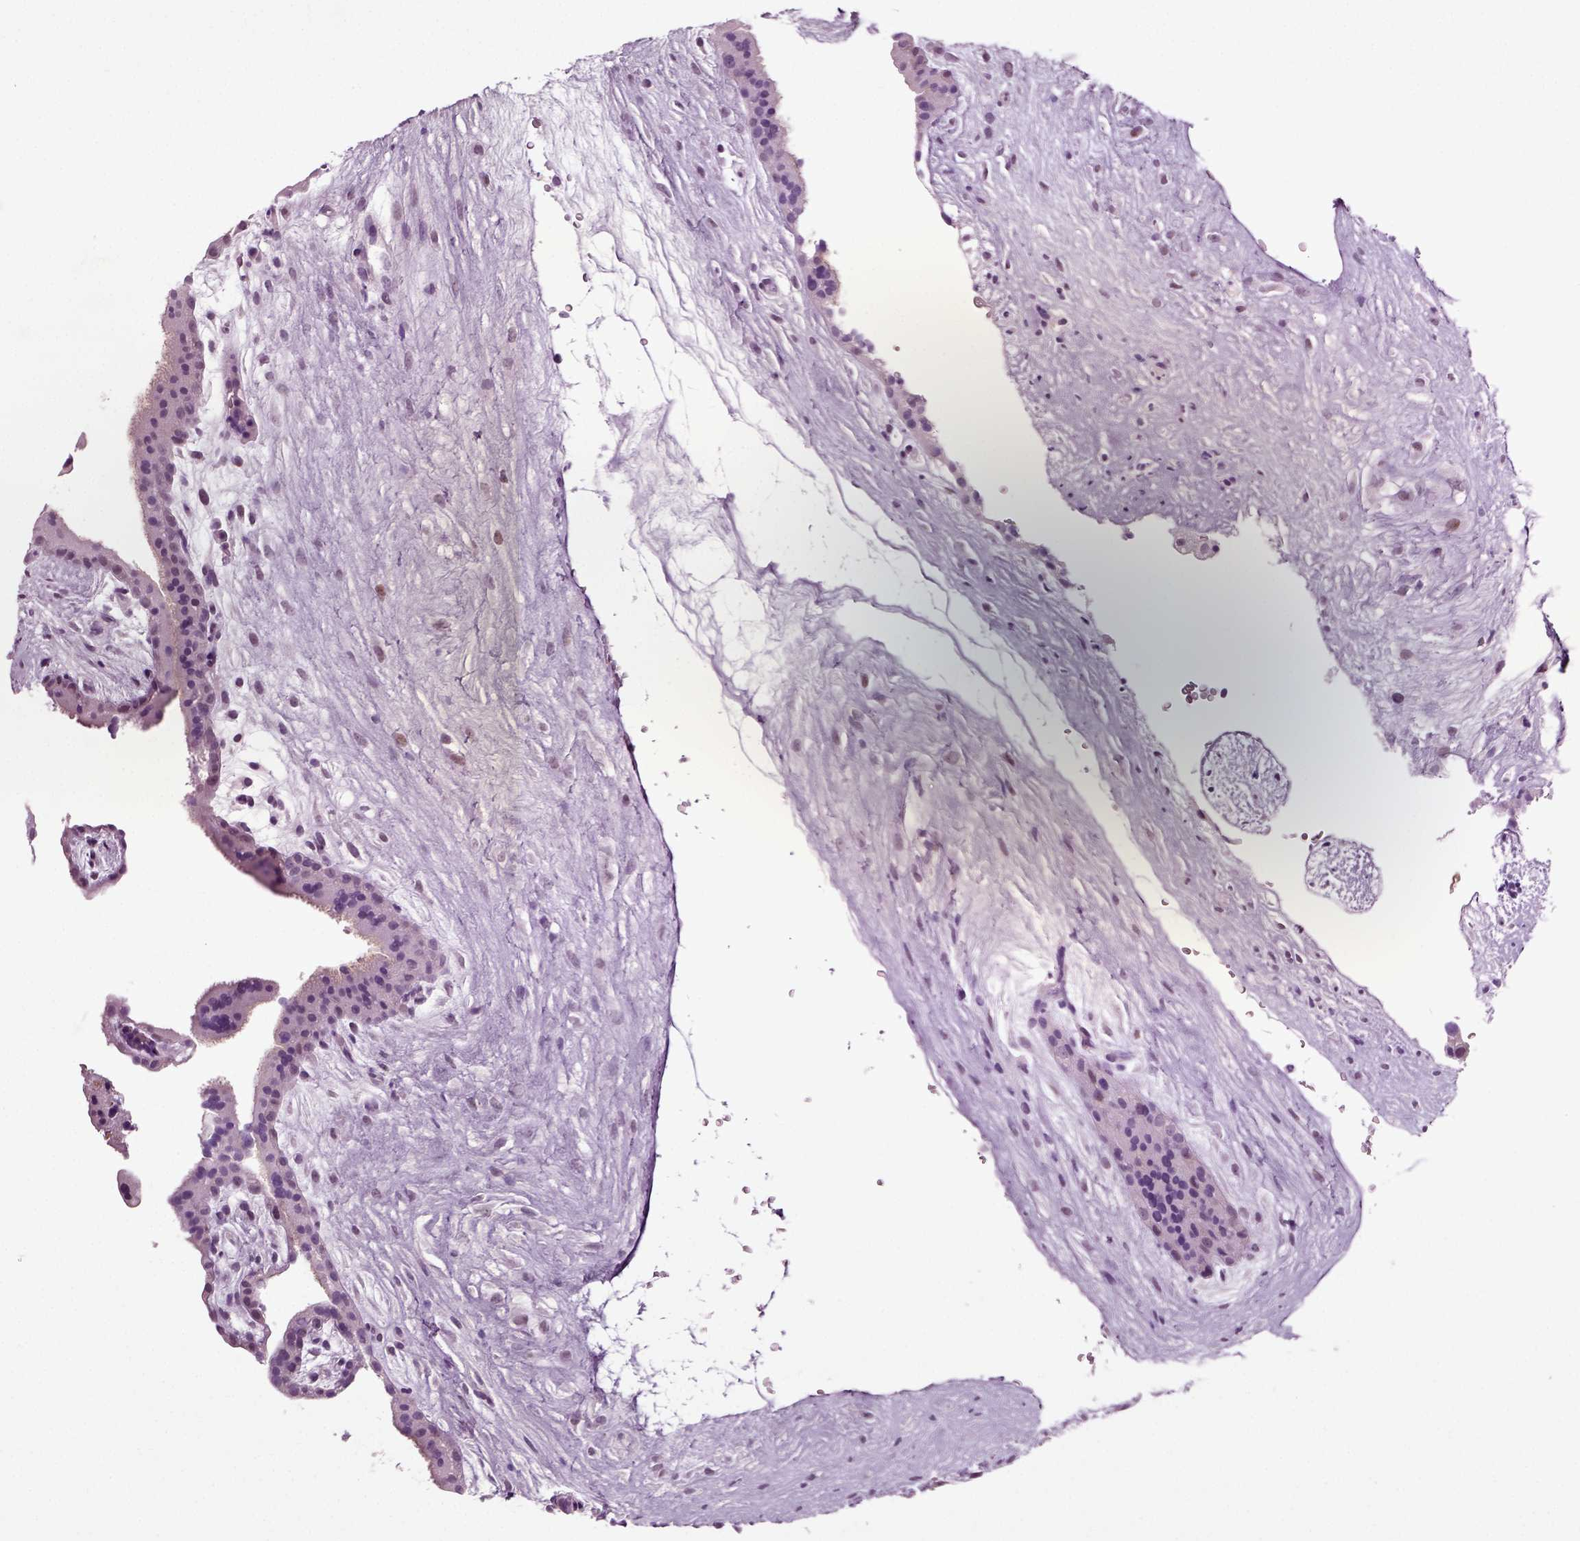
{"staining": {"intensity": "negative", "quantity": "none", "location": "none"}, "tissue": "placenta", "cell_type": "Decidual cells", "image_type": "normal", "snomed": [{"axis": "morphology", "description": "Normal tissue, NOS"}, {"axis": "topography", "description": "Placenta"}], "caption": "The immunohistochemistry image has no significant staining in decidual cells of placenta.", "gene": "COL9A2", "patient": {"sex": "female", "age": 19}}